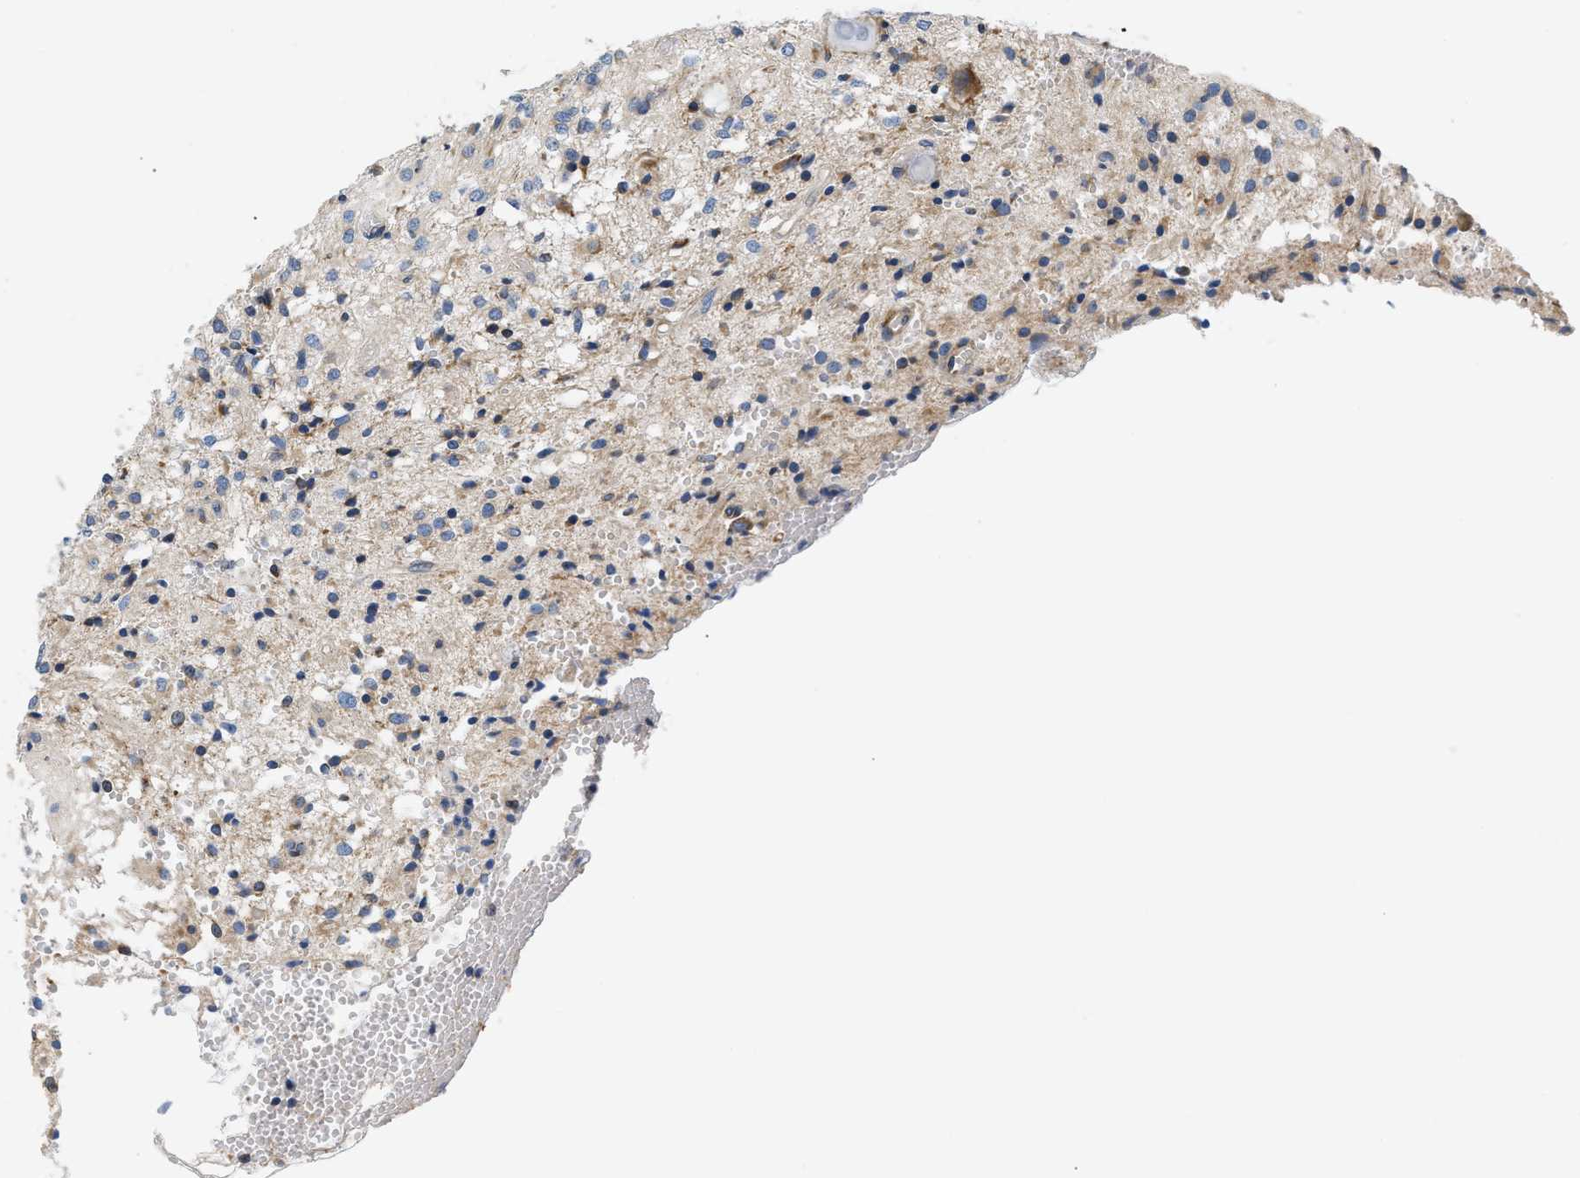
{"staining": {"intensity": "weak", "quantity": "<25%", "location": "cytoplasmic/membranous"}, "tissue": "glioma", "cell_type": "Tumor cells", "image_type": "cancer", "snomed": [{"axis": "morphology", "description": "Glioma, malignant, High grade"}, {"axis": "topography", "description": "Brain"}], "caption": "Malignant glioma (high-grade) was stained to show a protein in brown. There is no significant expression in tumor cells. Nuclei are stained in blue.", "gene": "HDHD3", "patient": {"sex": "female", "age": 59}}